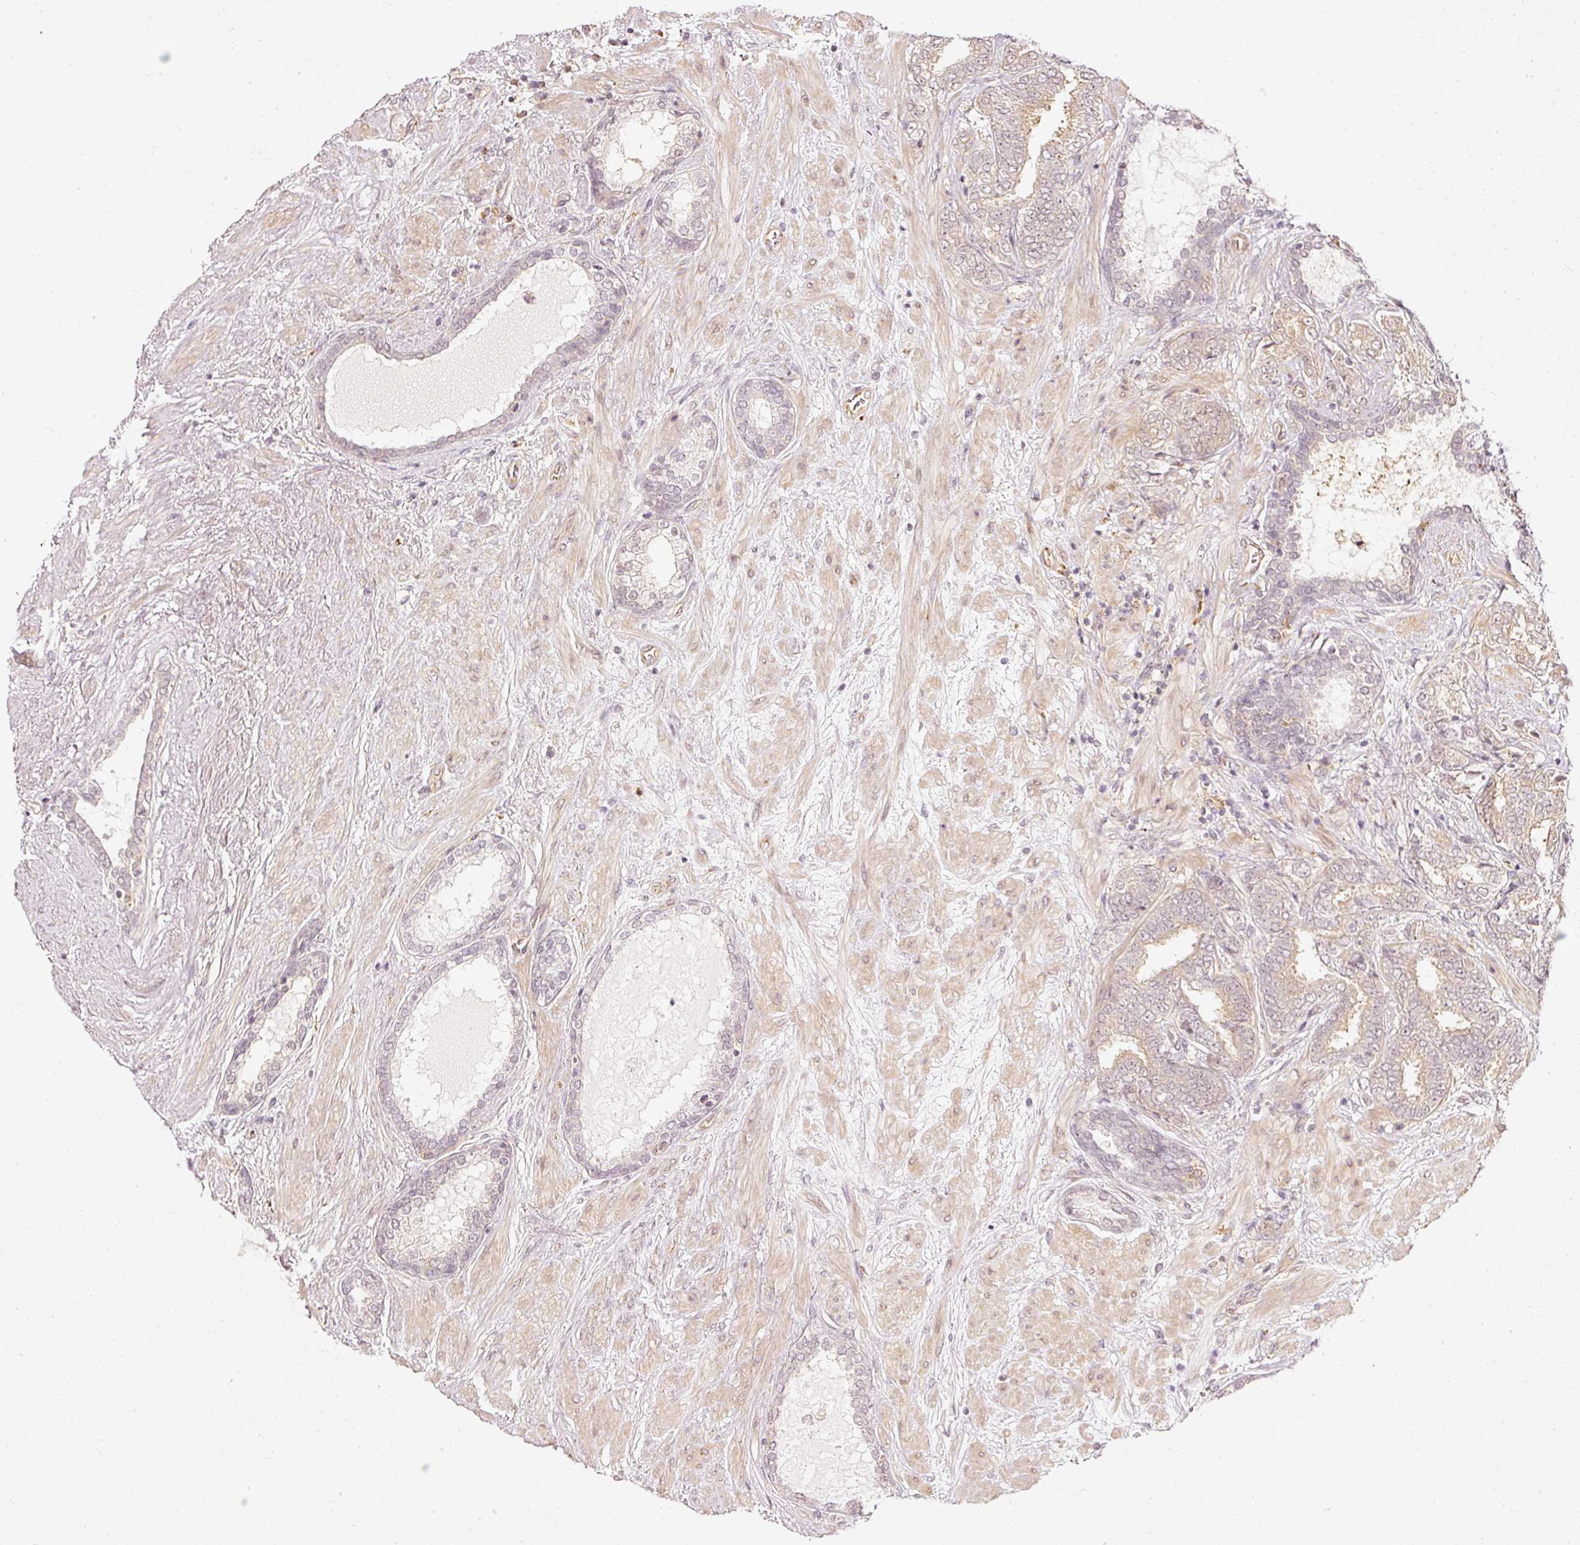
{"staining": {"intensity": "weak", "quantity": "25%-75%", "location": "cytoplasmic/membranous"}, "tissue": "prostate cancer", "cell_type": "Tumor cells", "image_type": "cancer", "snomed": [{"axis": "morphology", "description": "Adenocarcinoma, High grade"}, {"axis": "topography", "description": "Prostate"}], "caption": "This photomicrograph reveals immunohistochemistry staining of prostate cancer (high-grade adenocarcinoma), with low weak cytoplasmic/membranous expression in about 25%-75% of tumor cells.", "gene": "DRD2", "patient": {"sex": "male", "age": 72}}